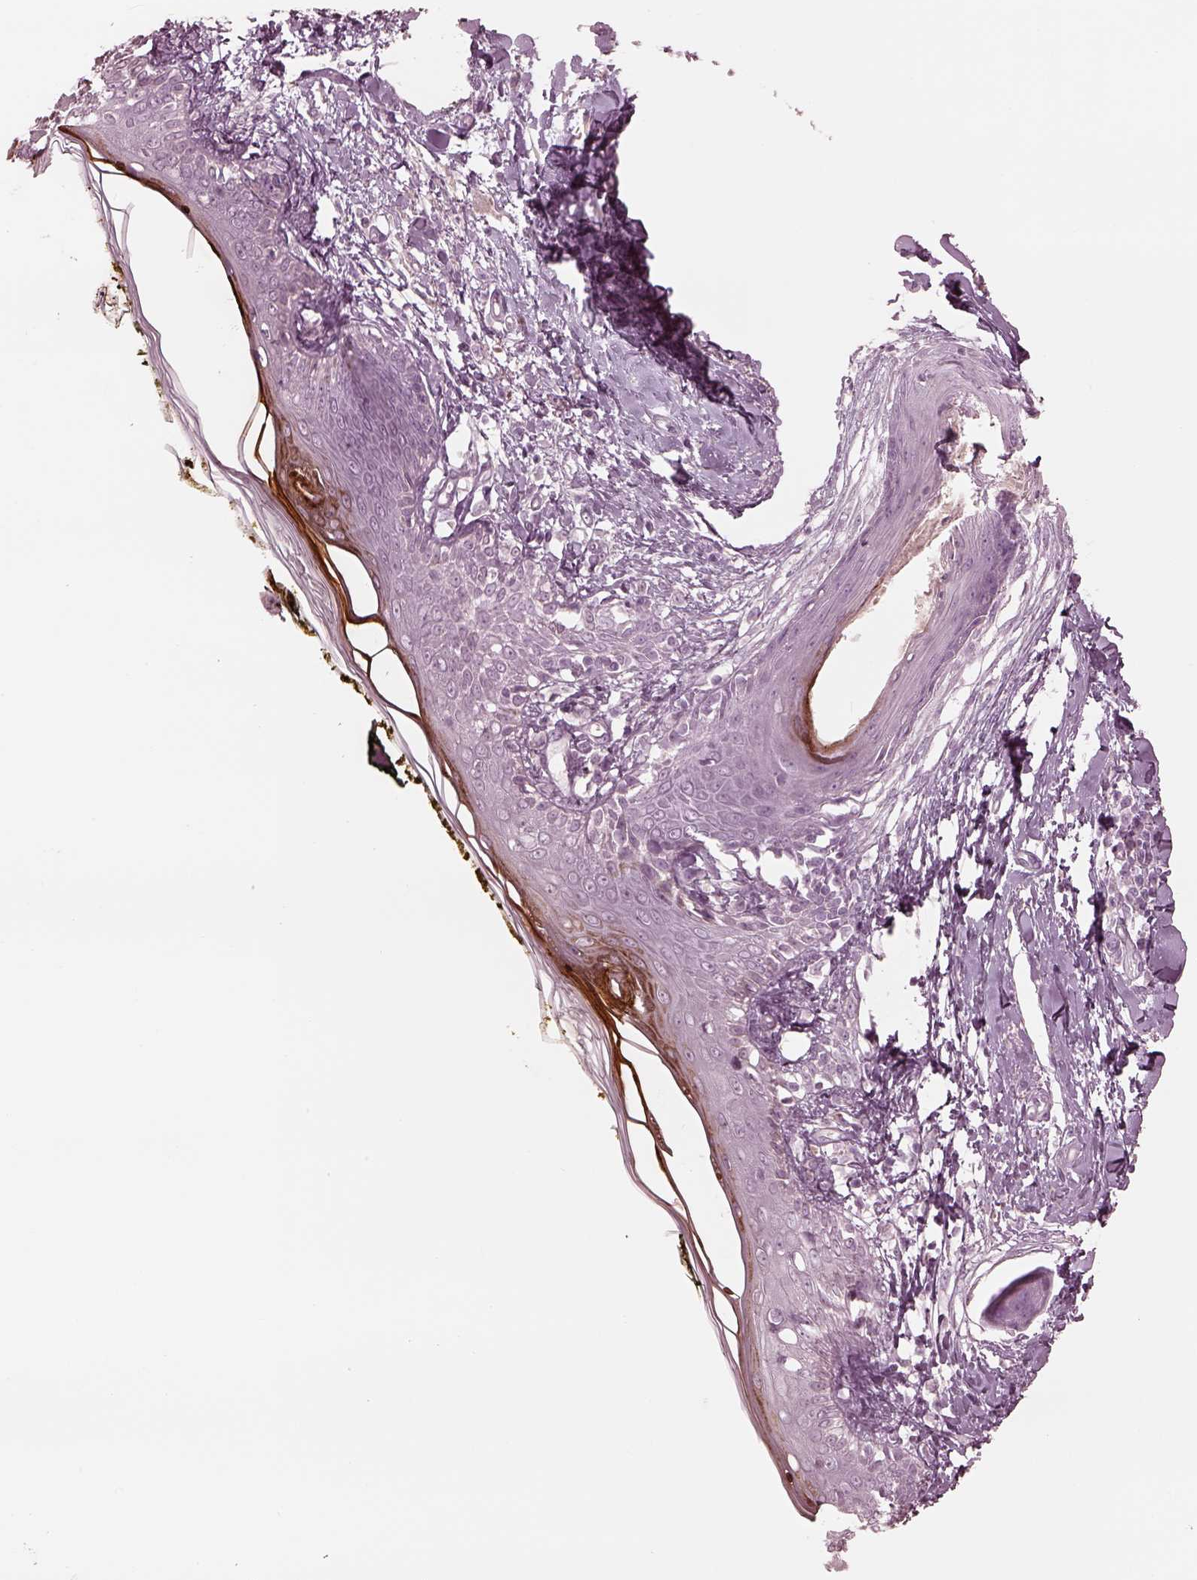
{"staining": {"intensity": "negative", "quantity": "none", "location": "none"}, "tissue": "skin", "cell_type": "Fibroblasts", "image_type": "normal", "snomed": [{"axis": "morphology", "description": "Normal tissue, NOS"}, {"axis": "topography", "description": "Skin"}], "caption": "The IHC image has no significant expression in fibroblasts of skin. (Immunohistochemistry, brightfield microscopy, high magnification).", "gene": "RSPH9", "patient": {"sex": "male", "age": 76}}